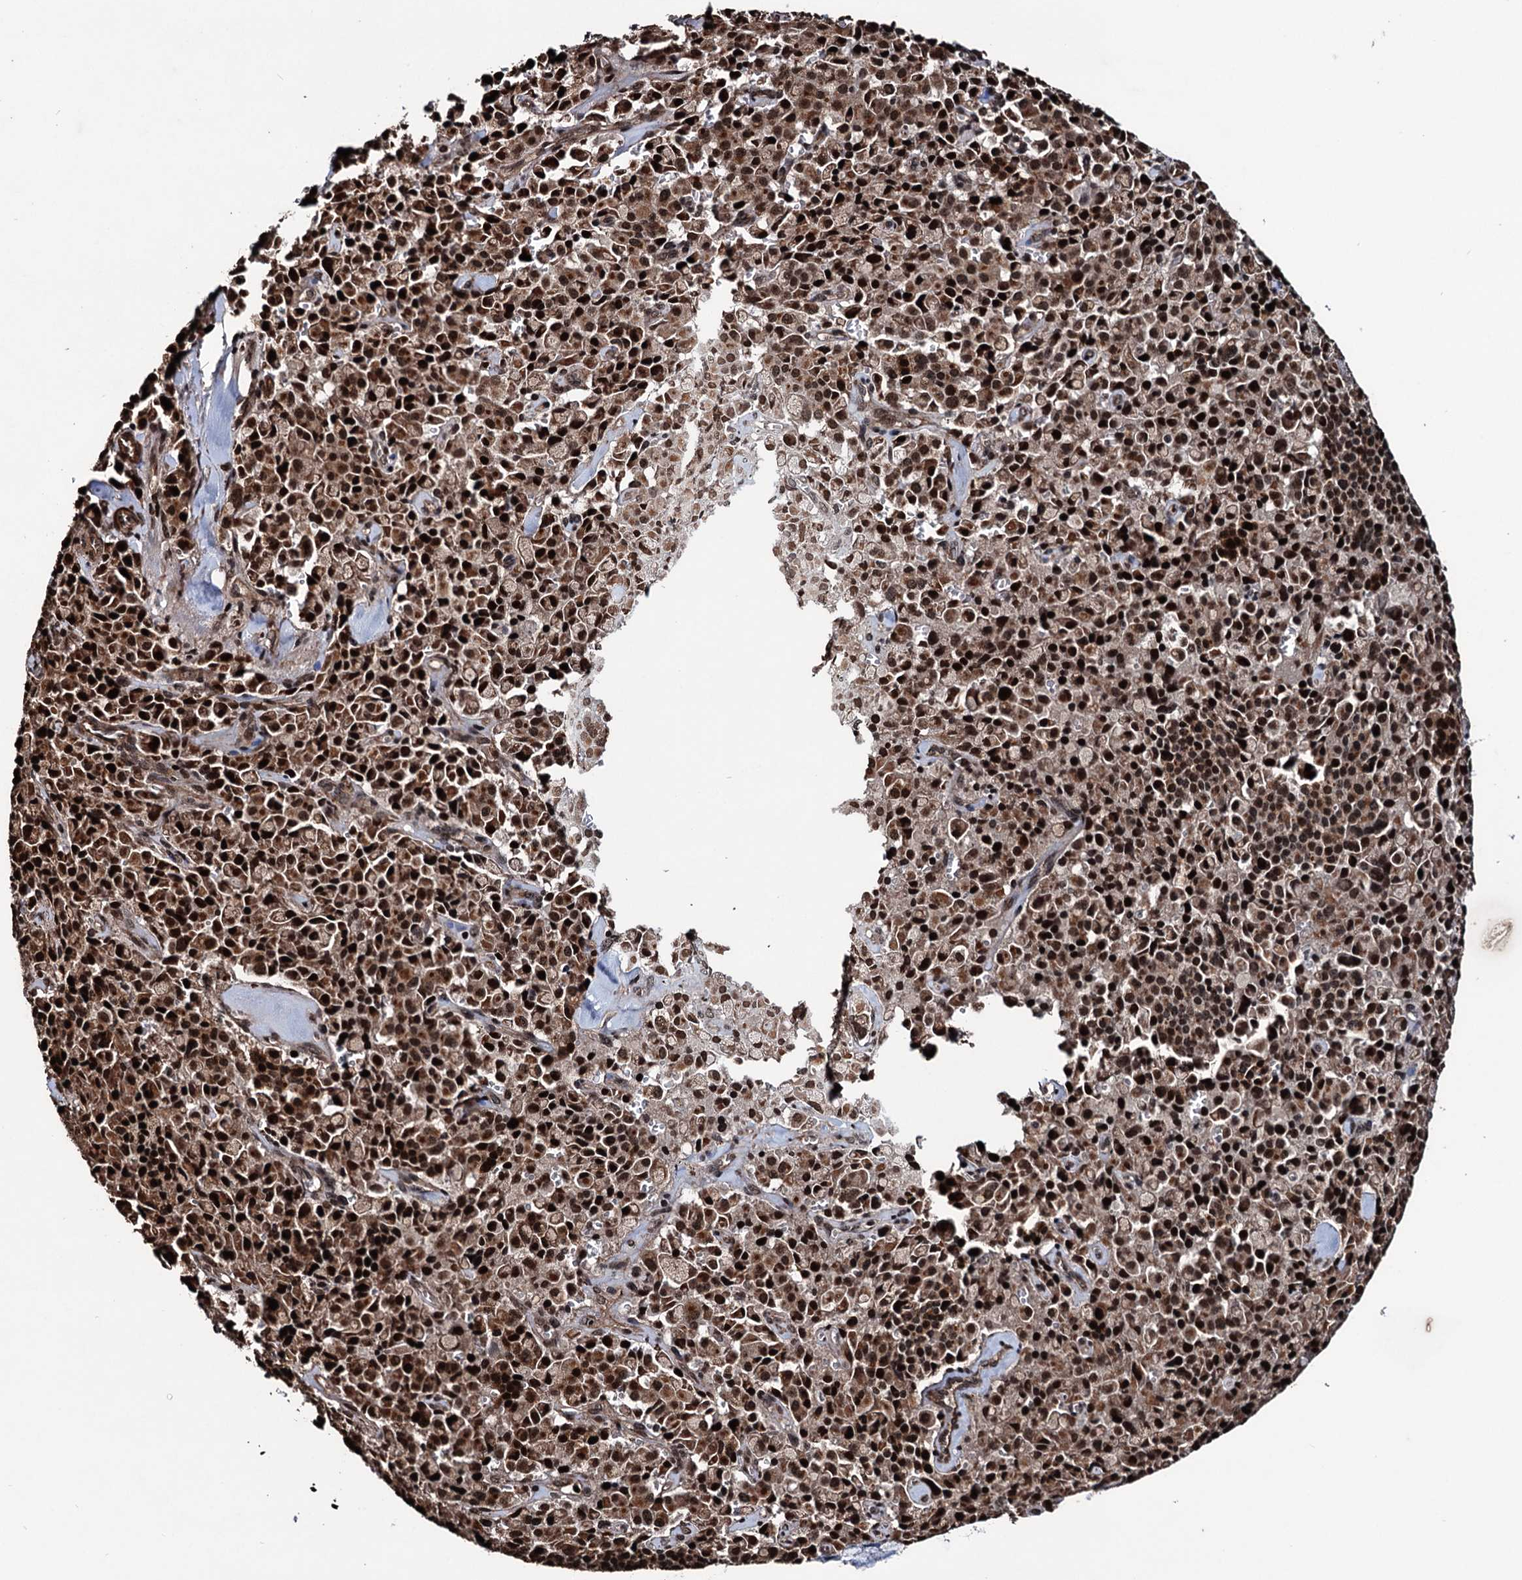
{"staining": {"intensity": "strong", "quantity": ">75%", "location": "cytoplasmic/membranous,nuclear"}, "tissue": "pancreatic cancer", "cell_type": "Tumor cells", "image_type": "cancer", "snomed": [{"axis": "morphology", "description": "Adenocarcinoma, NOS"}, {"axis": "topography", "description": "Pancreas"}], "caption": "This histopathology image shows immunohistochemistry (IHC) staining of pancreatic cancer, with high strong cytoplasmic/membranous and nuclear expression in approximately >75% of tumor cells.", "gene": "EYA4", "patient": {"sex": "male", "age": 65}}